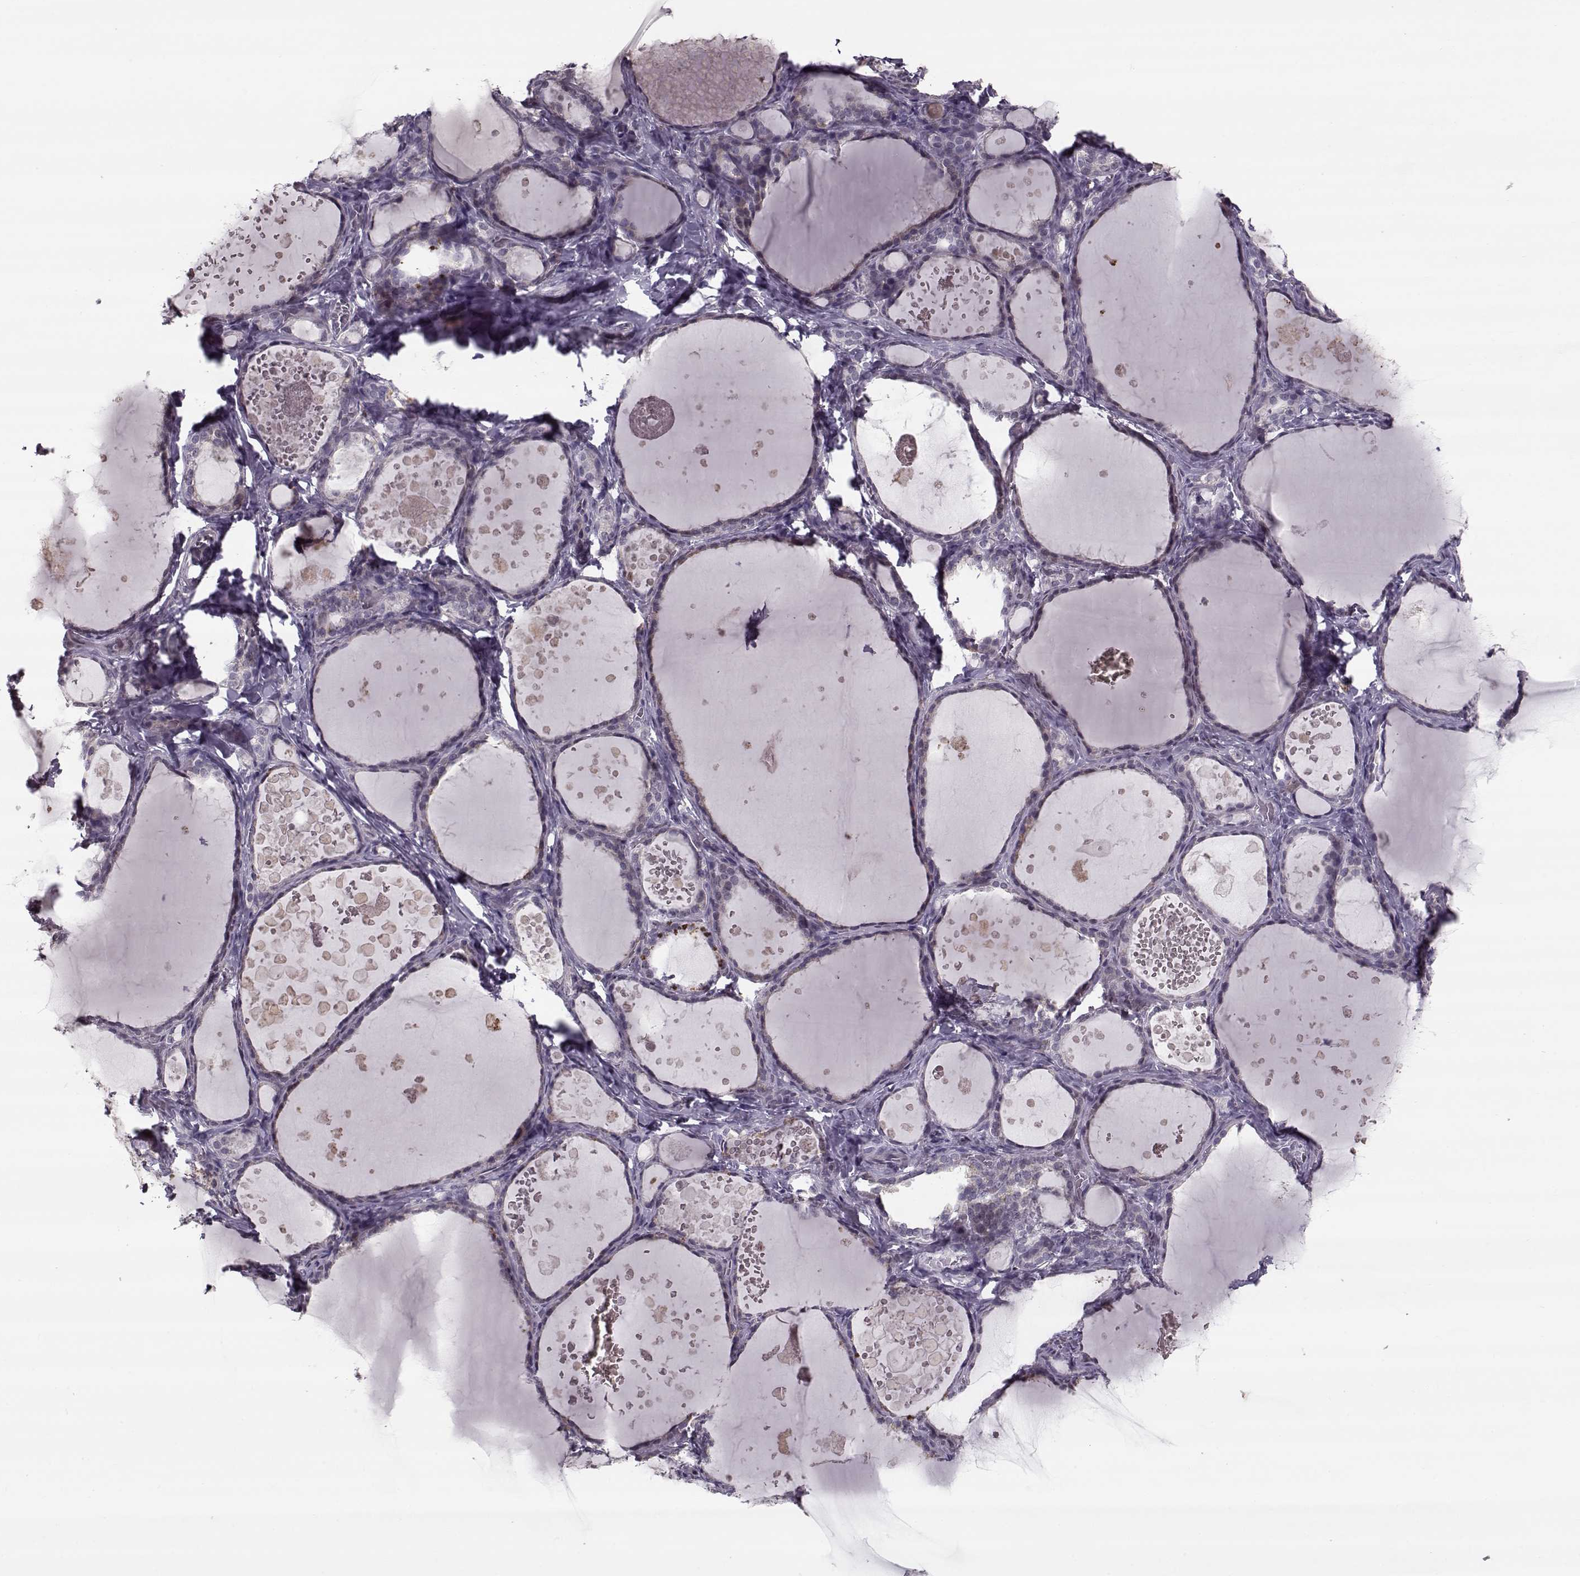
{"staining": {"intensity": "negative", "quantity": "none", "location": "none"}, "tissue": "thyroid gland", "cell_type": "Glandular cells", "image_type": "normal", "snomed": [{"axis": "morphology", "description": "Normal tissue, NOS"}, {"axis": "topography", "description": "Thyroid gland"}], "caption": "This image is of normal thyroid gland stained with IHC to label a protein in brown with the nuclei are counter-stained blue. There is no positivity in glandular cells. (IHC, brightfield microscopy, high magnification).", "gene": "DNAI3", "patient": {"sex": "female", "age": 56}}